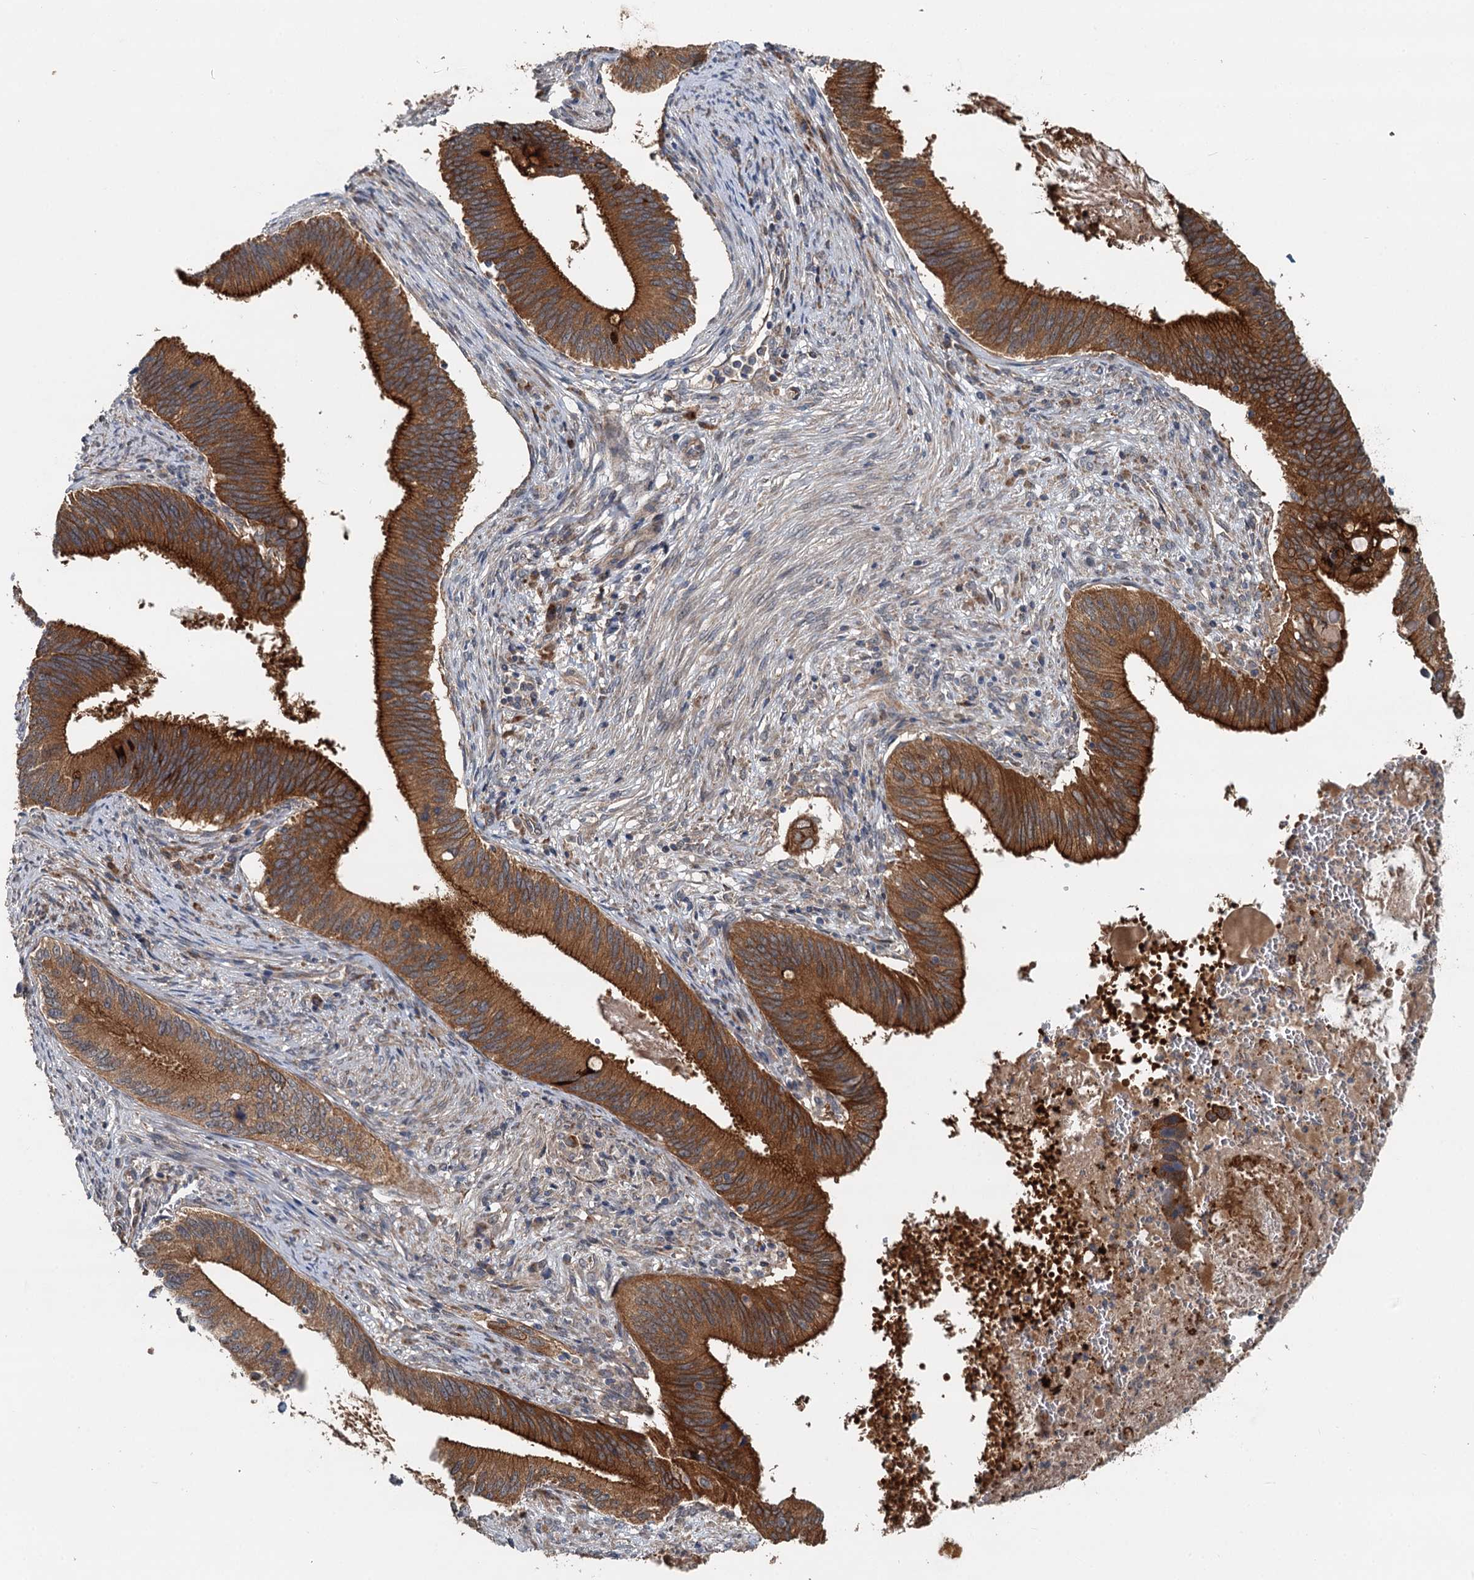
{"staining": {"intensity": "strong", "quantity": ">75%", "location": "cytoplasmic/membranous"}, "tissue": "cervical cancer", "cell_type": "Tumor cells", "image_type": "cancer", "snomed": [{"axis": "morphology", "description": "Adenocarcinoma, NOS"}, {"axis": "topography", "description": "Cervix"}], "caption": "This photomicrograph exhibits immunohistochemistry staining of human cervical cancer (adenocarcinoma), with high strong cytoplasmic/membranous staining in approximately >75% of tumor cells.", "gene": "LRRK2", "patient": {"sex": "female", "age": 42}}